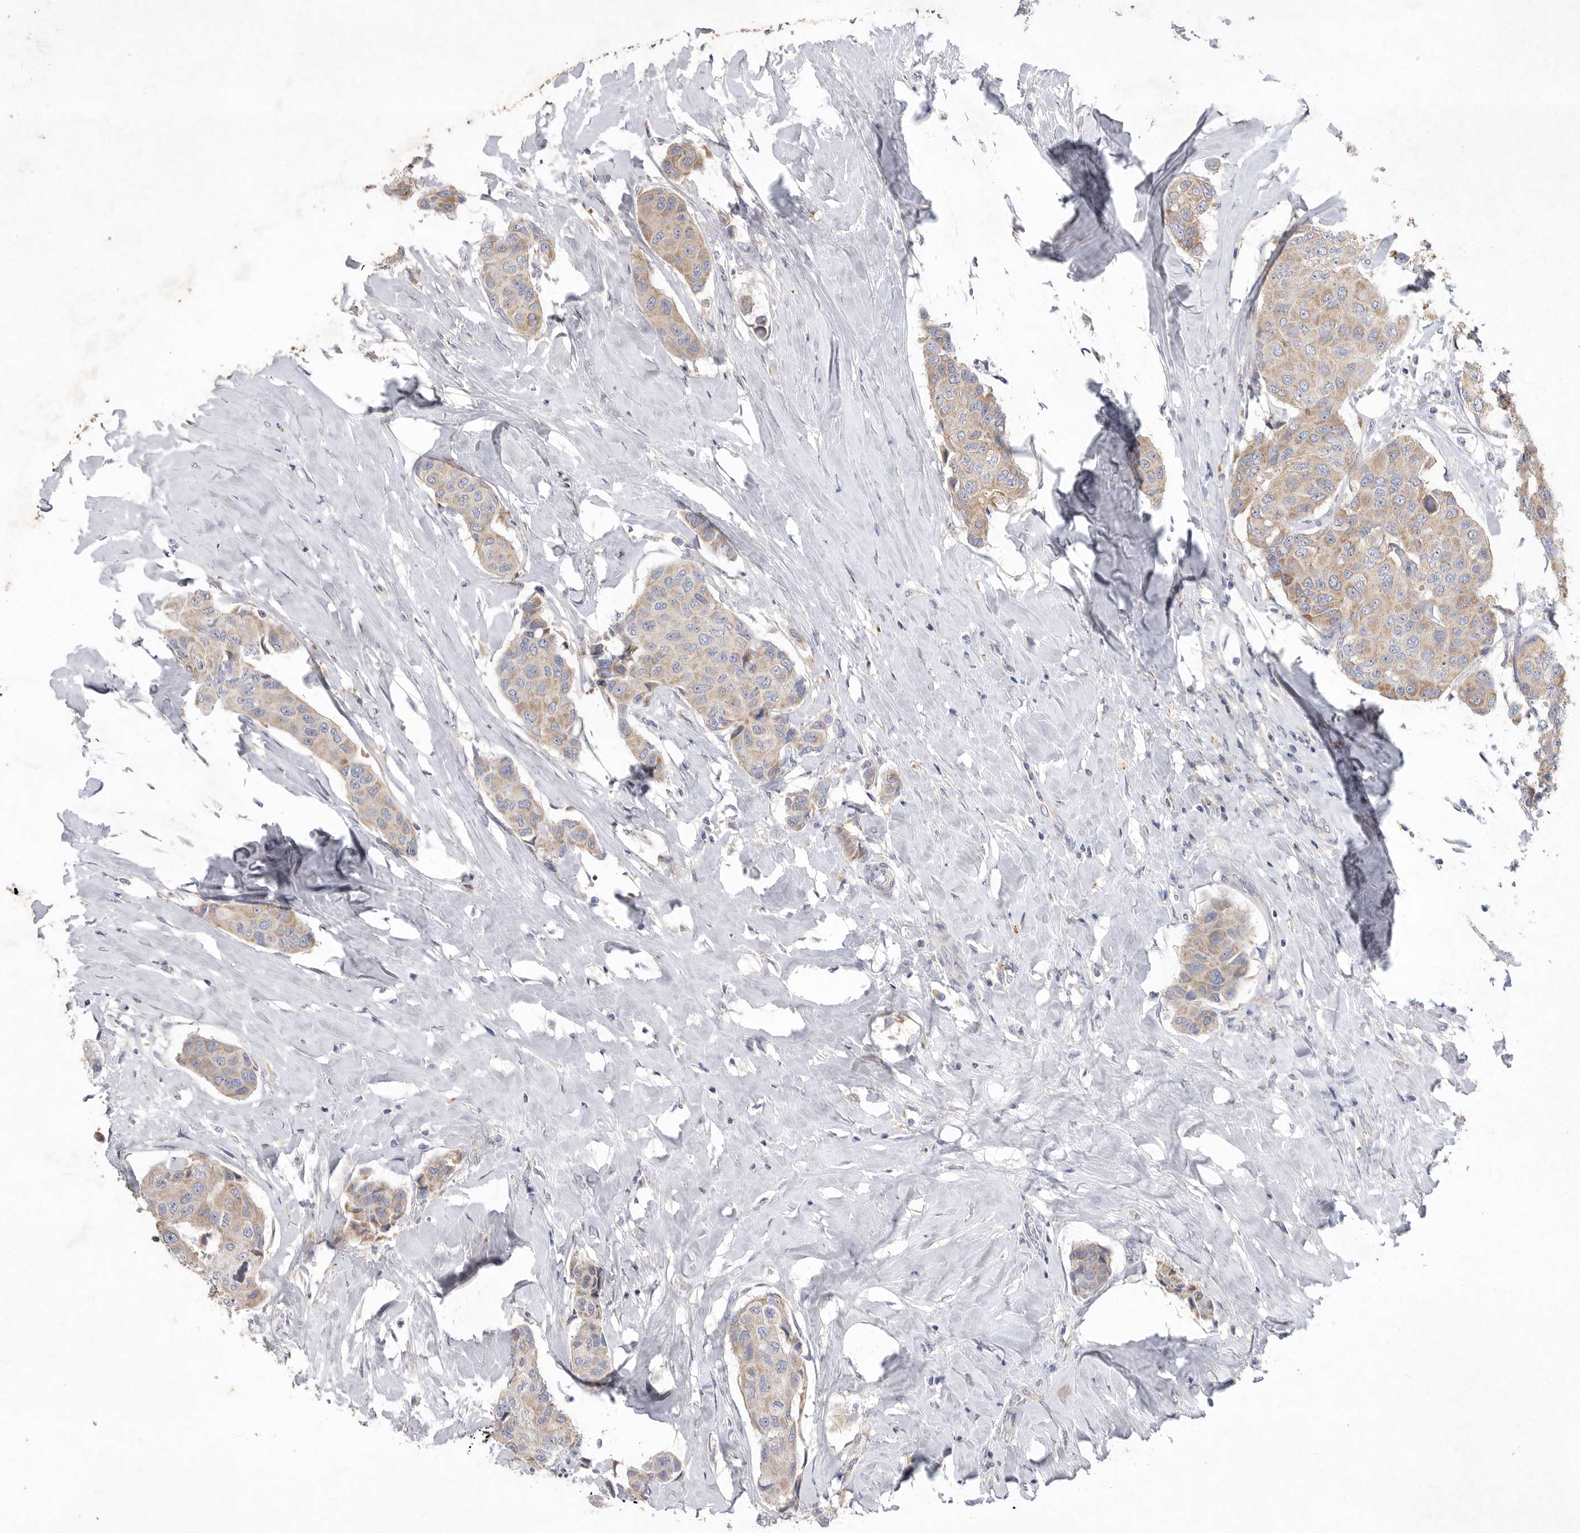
{"staining": {"intensity": "weak", "quantity": ">75%", "location": "cytoplasmic/membranous"}, "tissue": "breast cancer", "cell_type": "Tumor cells", "image_type": "cancer", "snomed": [{"axis": "morphology", "description": "Duct carcinoma"}, {"axis": "topography", "description": "Breast"}], "caption": "This photomicrograph demonstrates IHC staining of infiltrating ductal carcinoma (breast), with low weak cytoplasmic/membranous positivity in approximately >75% of tumor cells.", "gene": "MRPL41", "patient": {"sex": "female", "age": 80}}